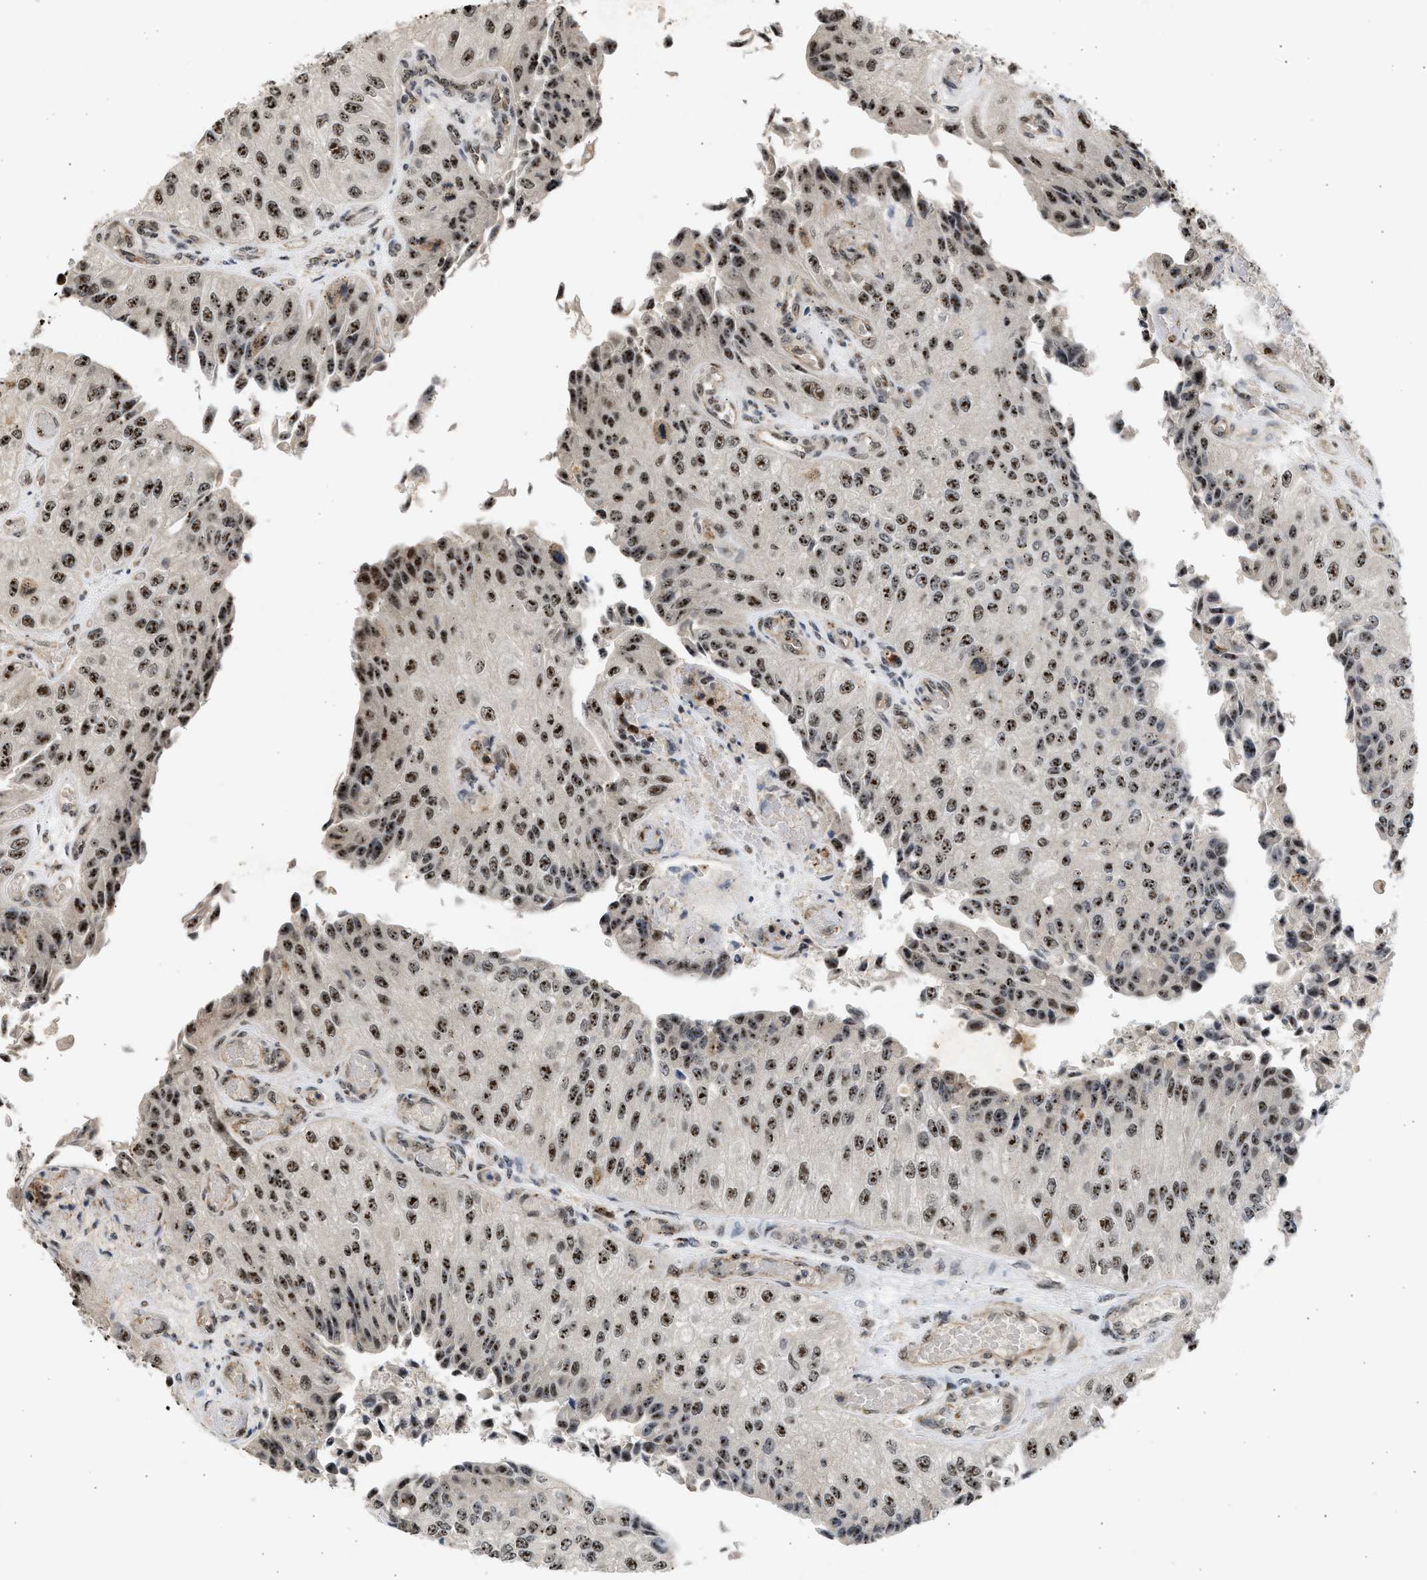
{"staining": {"intensity": "strong", "quantity": ">75%", "location": "nuclear"}, "tissue": "urothelial cancer", "cell_type": "Tumor cells", "image_type": "cancer", "snomed": [{"axis": "morphology", "description": "Urothelial carcinoma, High grade"}, {"axis": "topography", "description": "Kidney"}, {"axis": "topography", "description": "Urinary bladder"}], "caption": "About >75% of tumor cells in urothelial cancer show strong nuclear protein expression as visualized by brown immunohistochemical staining.", "gene": "TFDP2", "patient": {"sex": "male", "age": 77}}